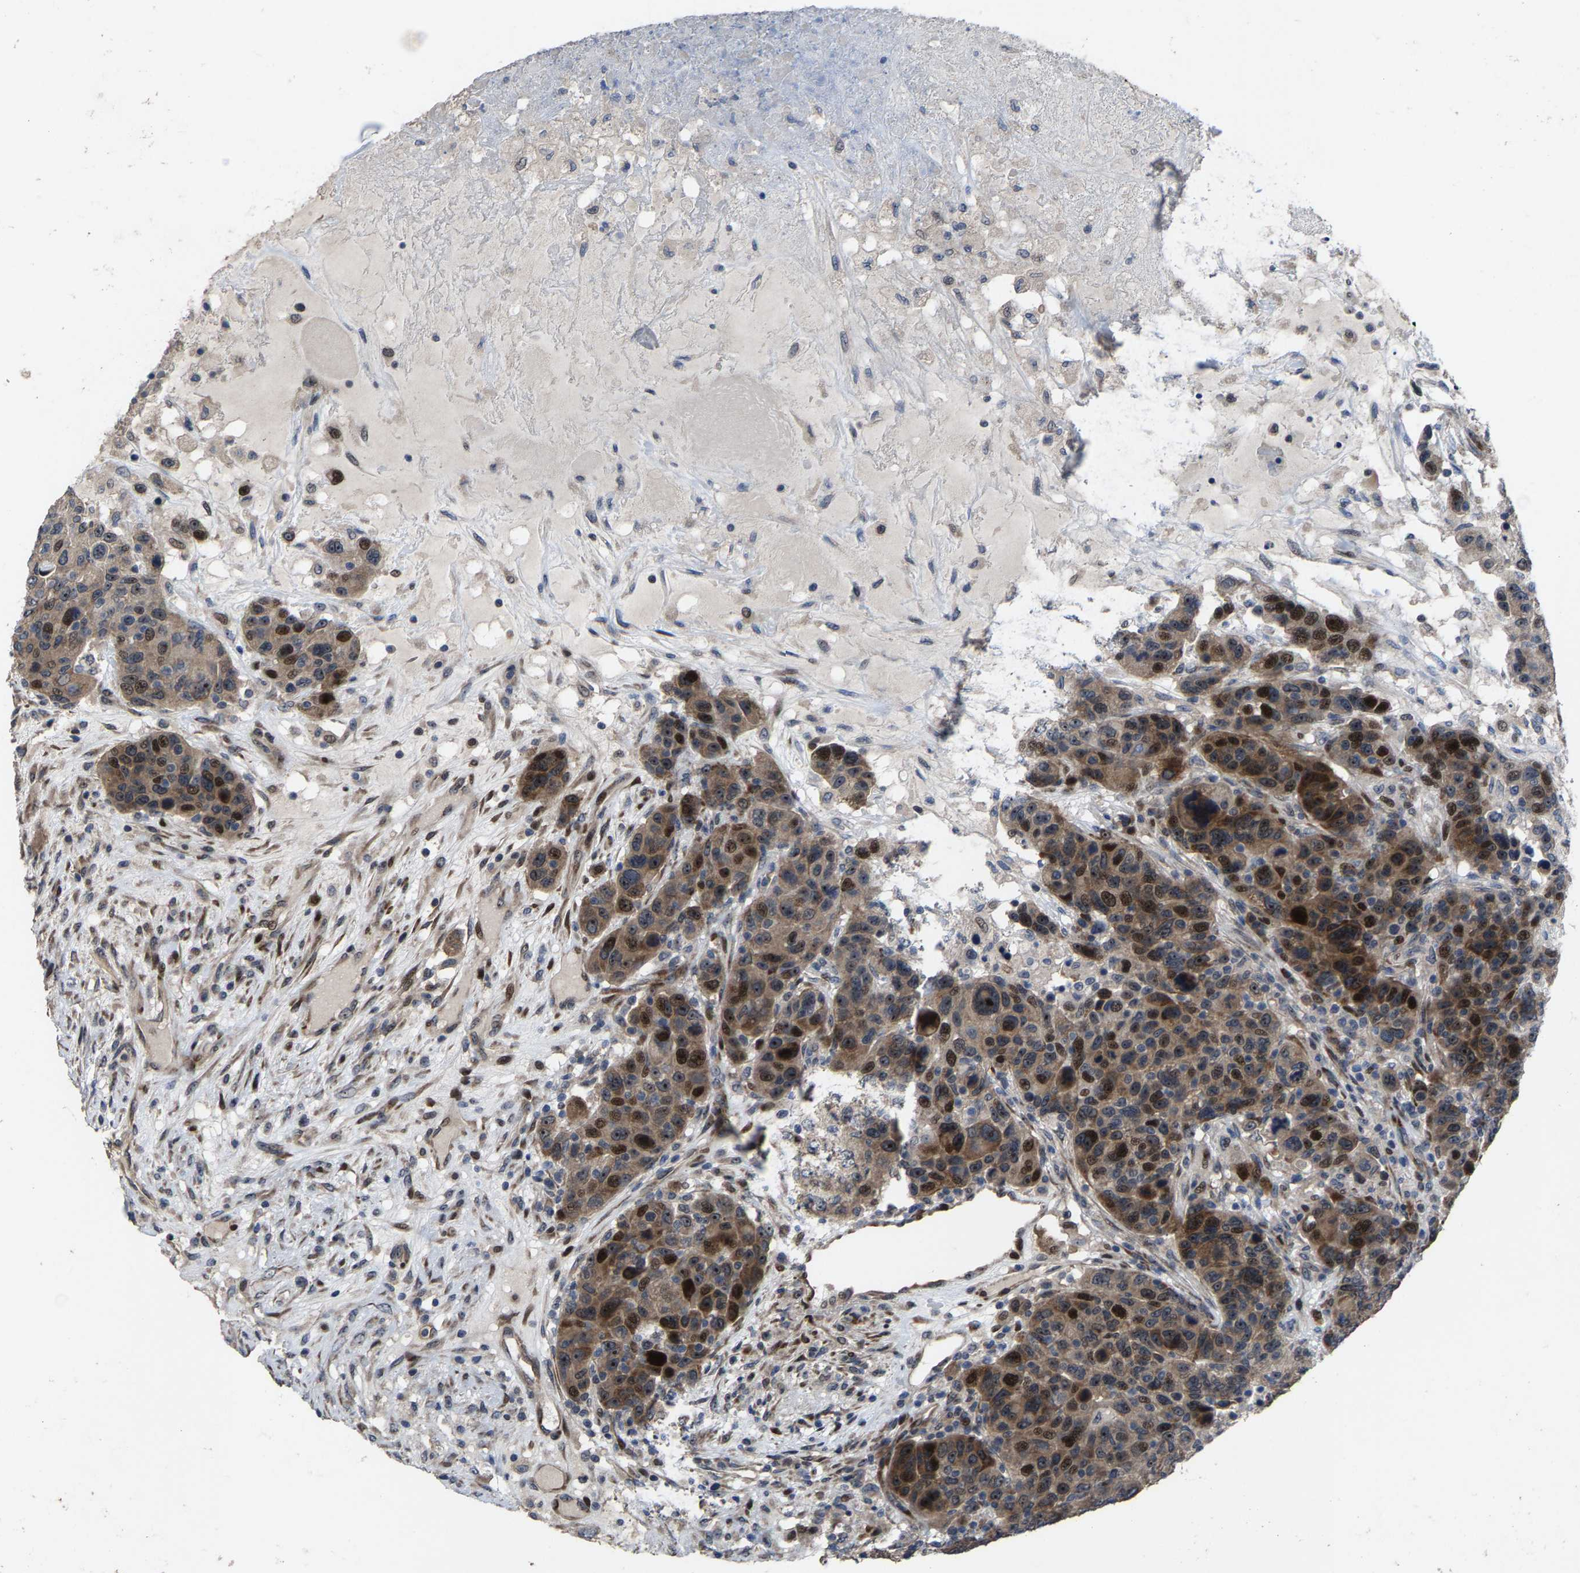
{"staining": {"intensity": "strong", "quantity": "25%-75%", "location": "cytoplasmic/membranous,nuclear"}, "tissue": "breast cancer", "cell_type": "Tumor cells", "image_type": "cancer", "snomed": [{"axis": "morphology", "description": "Duct carcinoma"}, {"axis": "topography", "description": "Breast"}], "caption": "This histopathology image reveals immunohistochemistry (IHC) staining of breast cancer (infiltrating ductal carcinoma), with high strong cytoplasmic/membranous and nuclear positivity in approximately 25%-75% of tumor cells.", "gene": "HAUS6", "patient": {"sex": "female", "age": 37}}